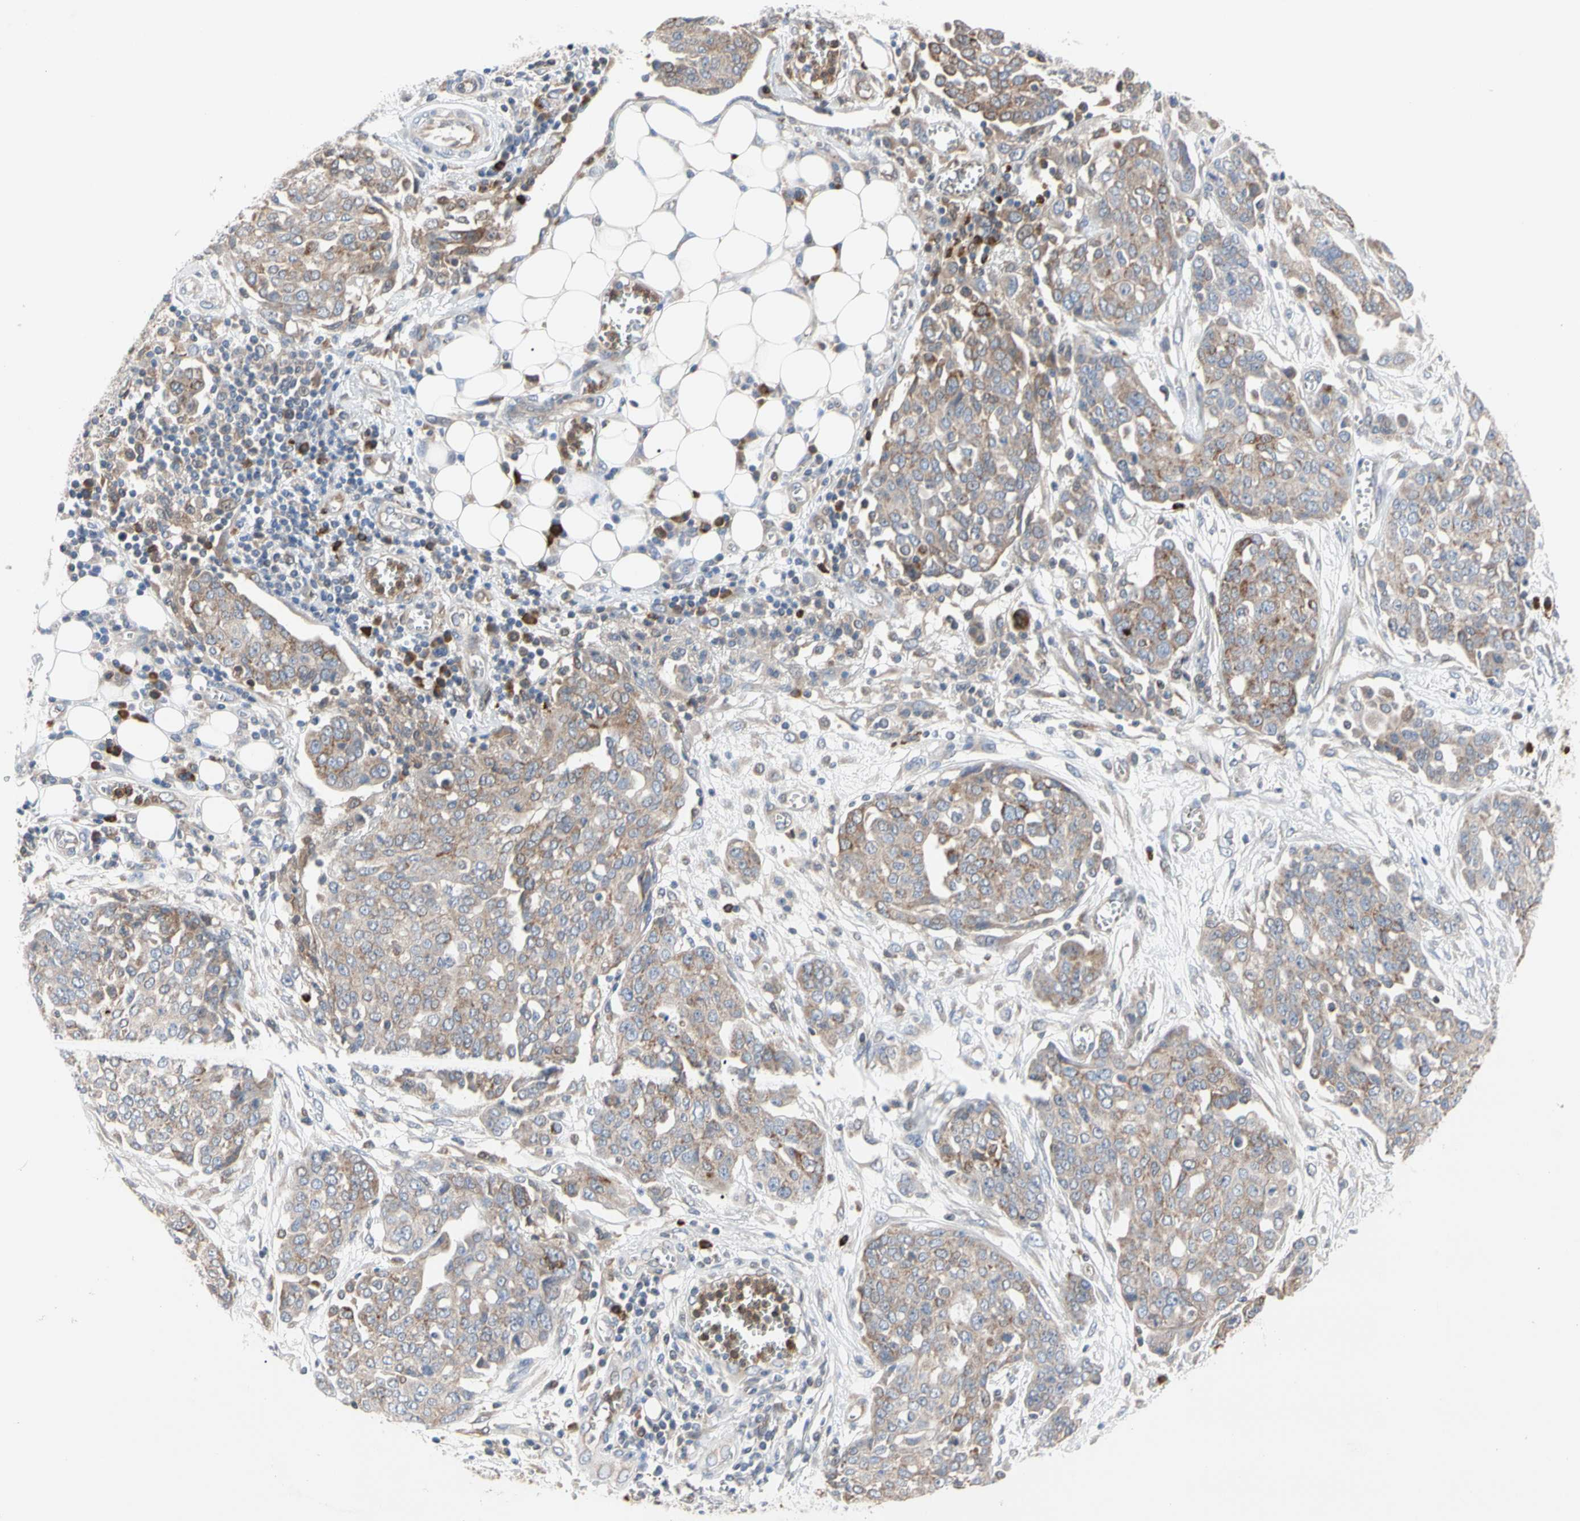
{"staining": {"intensity": "weak", "quantity": "25%-75%", "location": "cytoplasmic/membranous"}, "tissue": "ovarian cancer", "cell_type": "Tumor cells", "image_type": "cancer", "snomed": [{"axis": "morphology", "description": "Cystadenocarcinoma, serous, NOS"}, {"axis": "topography", "description": "Soft tissue"}, {"axis": "topography", "description": "Ovary"}], "caption": "A brown stain shows weak cytoplasmic/membranous positivity of a protein in ovarian cancer (serous cystadenocarcinoma) tumor cells.", "gene": "MCL1", "patient": {"sex": "female", "age": 57}}